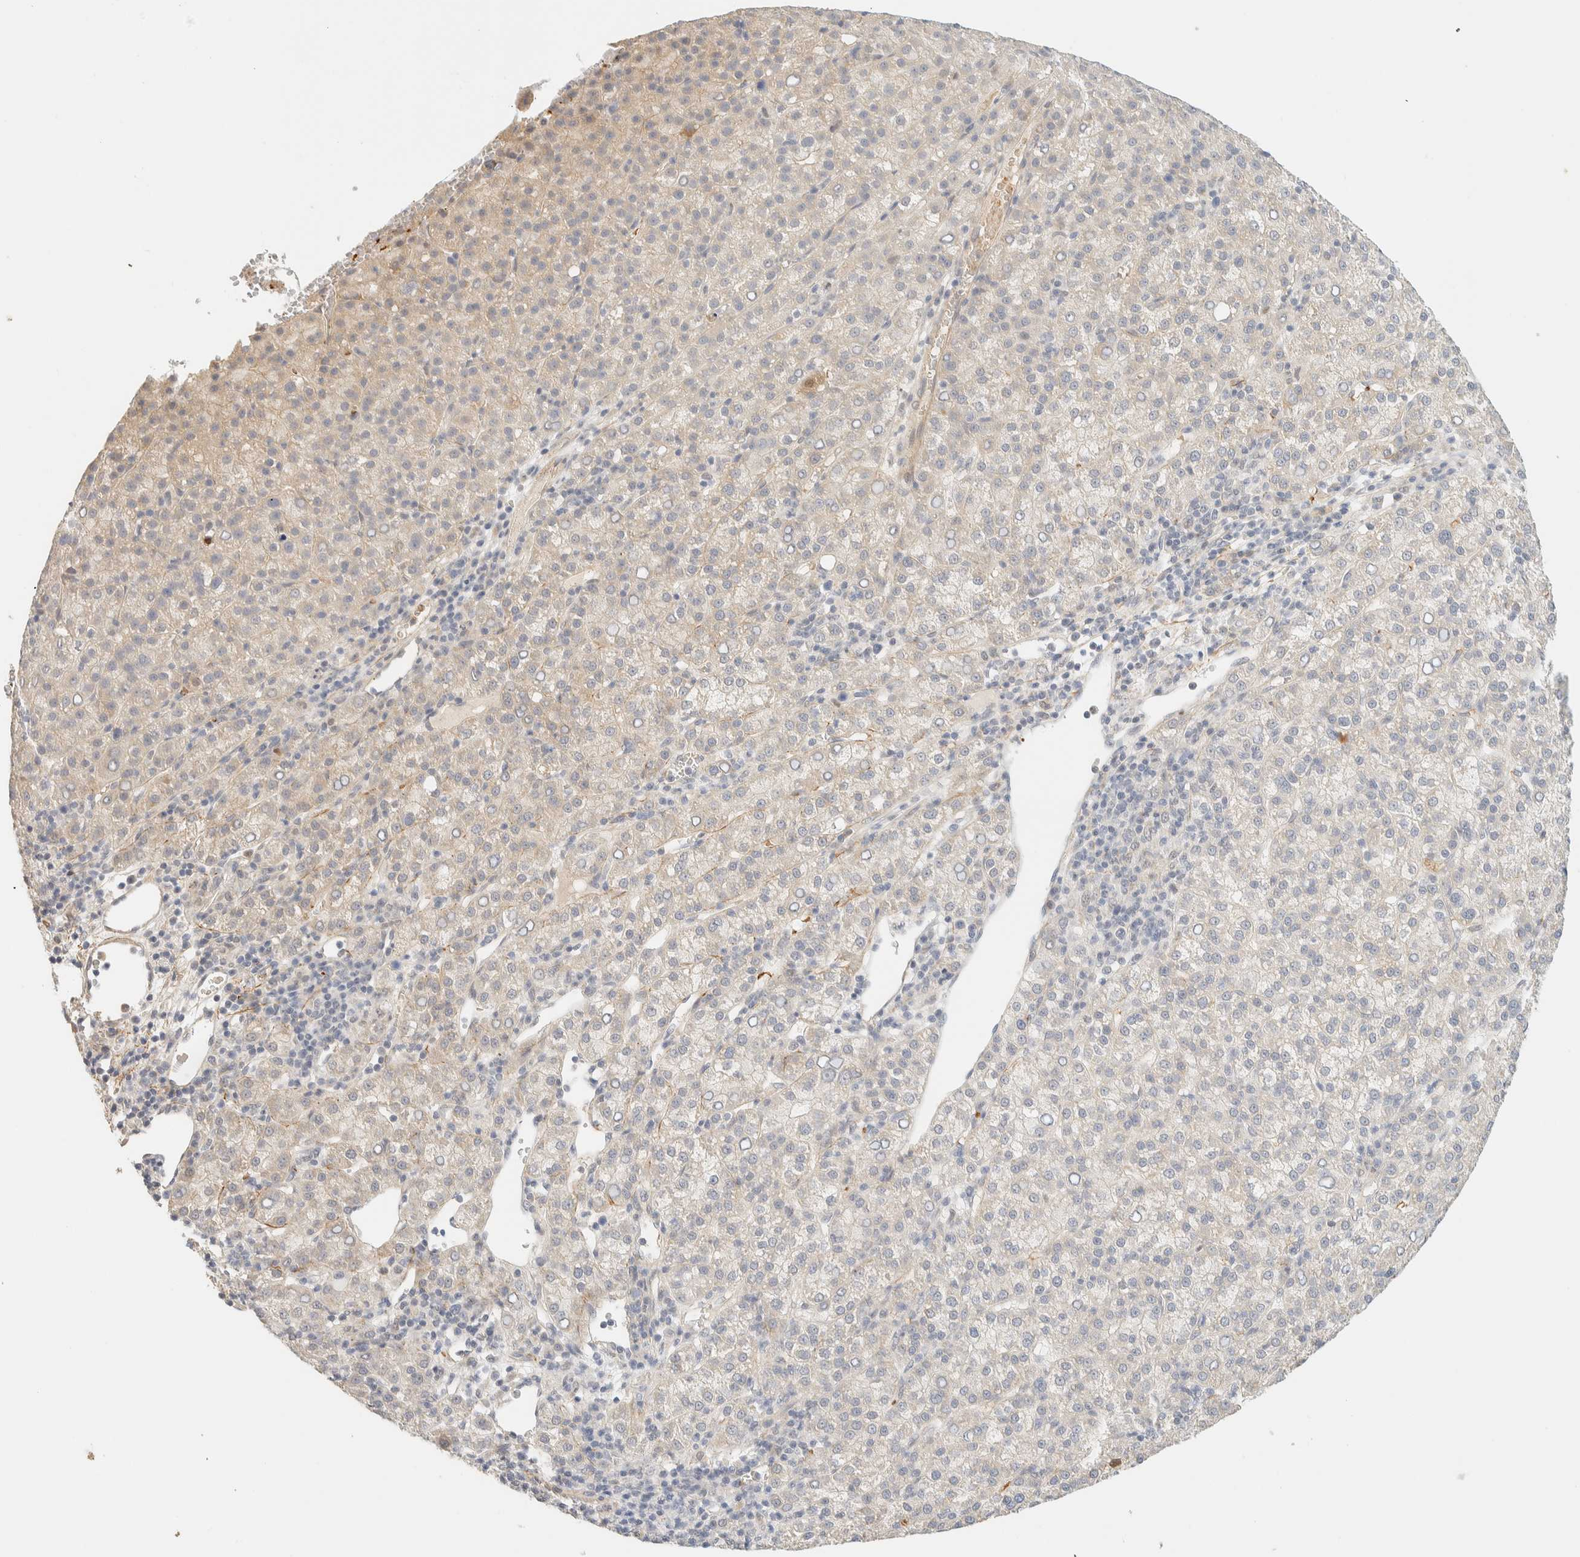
{"staining": {"intensity": "weak", "quantity": "<25%", "location": "cytoplasmic/membranous"}, "tissue": "liver cancer", "cell_type": "Tumor cells", "image_type": "cancer", "snomed": [{"axis": "morphology", "description": "Carcinoma, Hepatocellular, NOS"}, {"axis": "topography", "description": "Liver"}], "caption": "Image shows no protein expression in tumor cells of liver hepatocellular carcinoma tissue.", "gene": "TNK1", "patient": {"sex": "female", "age": 58}}